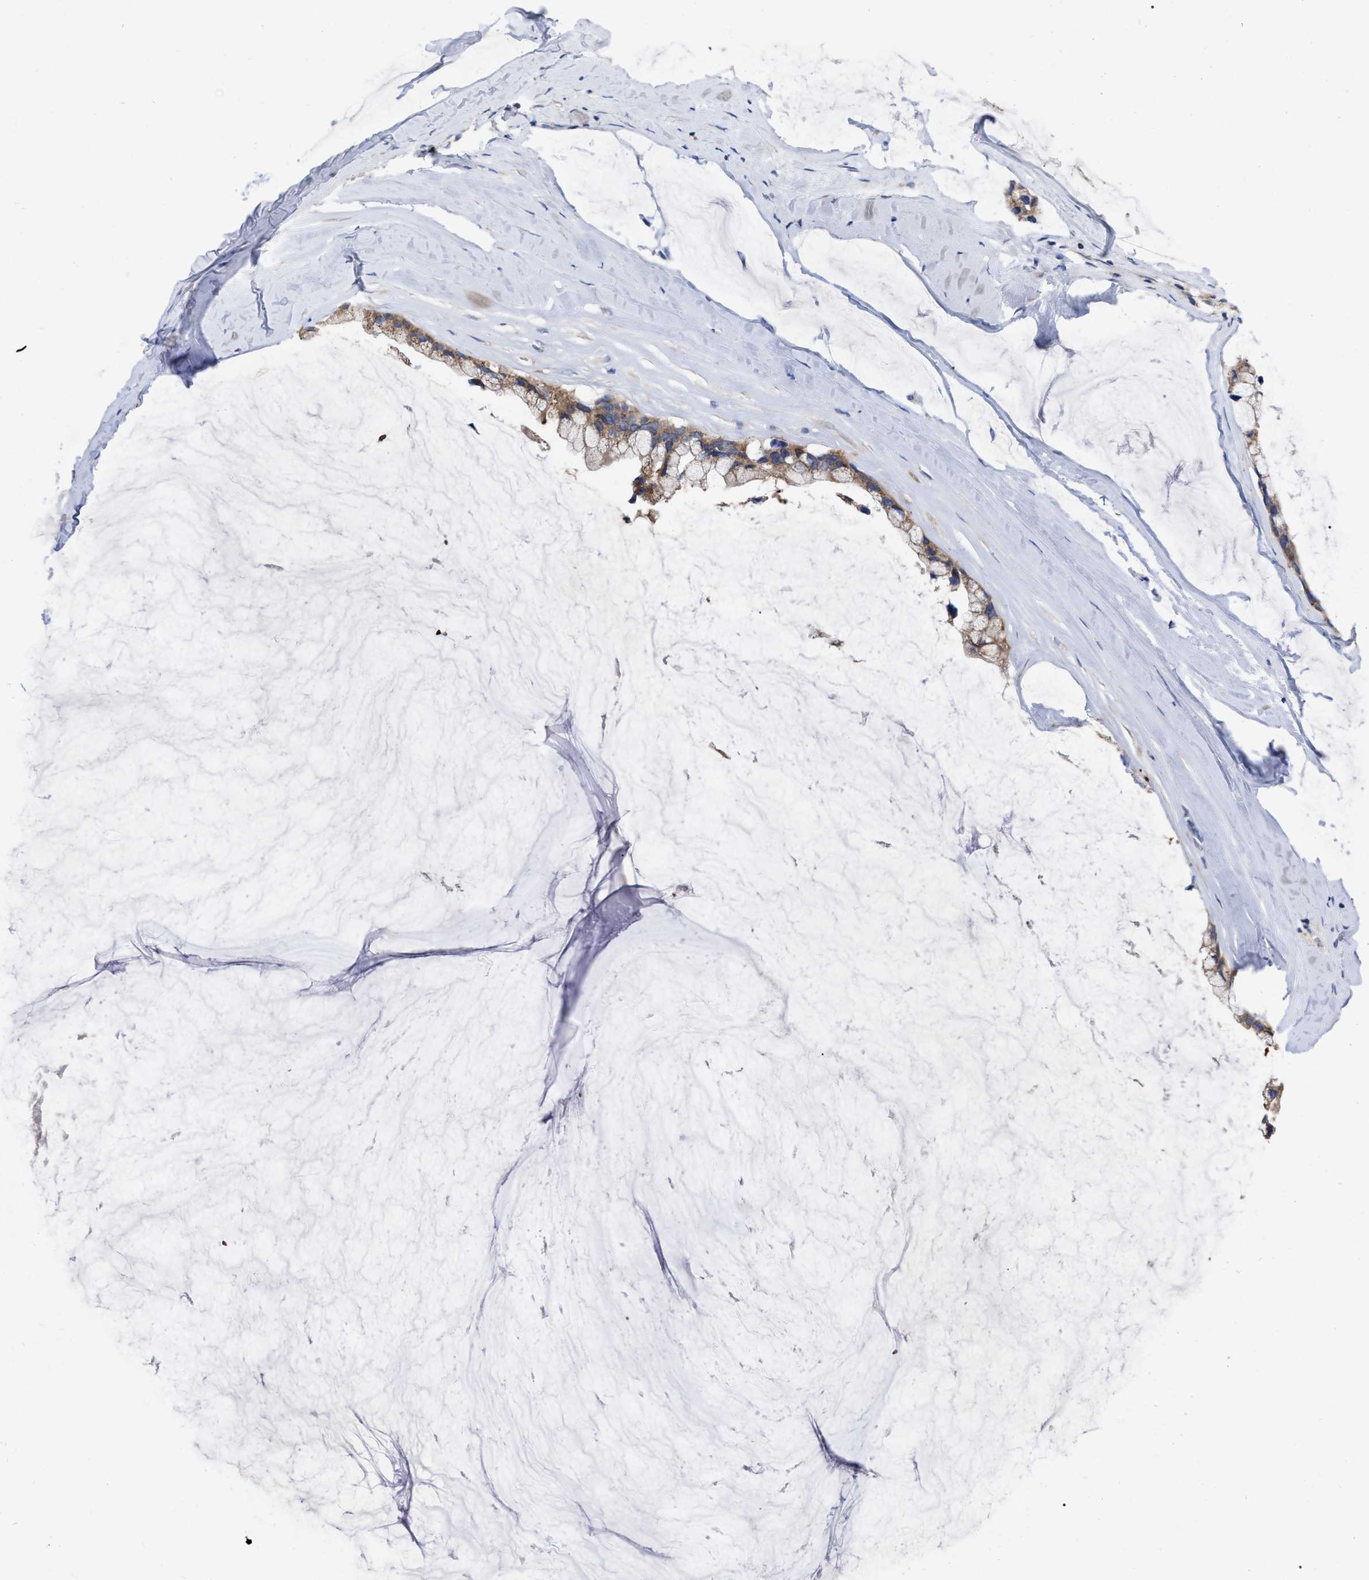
{"staining": {"intensity": "moderate", "quantity": ">75%", "location": "cytoplasmic/membranous"}, "tissue": "ovarian cancer", "cell_type": "Tumor cells", "image_type": "cancer", "snomed": [{"axis": "morphology", "description": "Cystadenocarcinoma, mucinous, NOS"}, {"axis": "topography", "description": "Ovary"}], "caption": "A histopathology image of mucinous cystadenocarcinoma (ovarian) stained for a protein reveals moderate cytoplasmic/membranous brown staining in tumor cells.", "gene": "CDKN2C", "patient": {"sex": "female", "age": 39}}